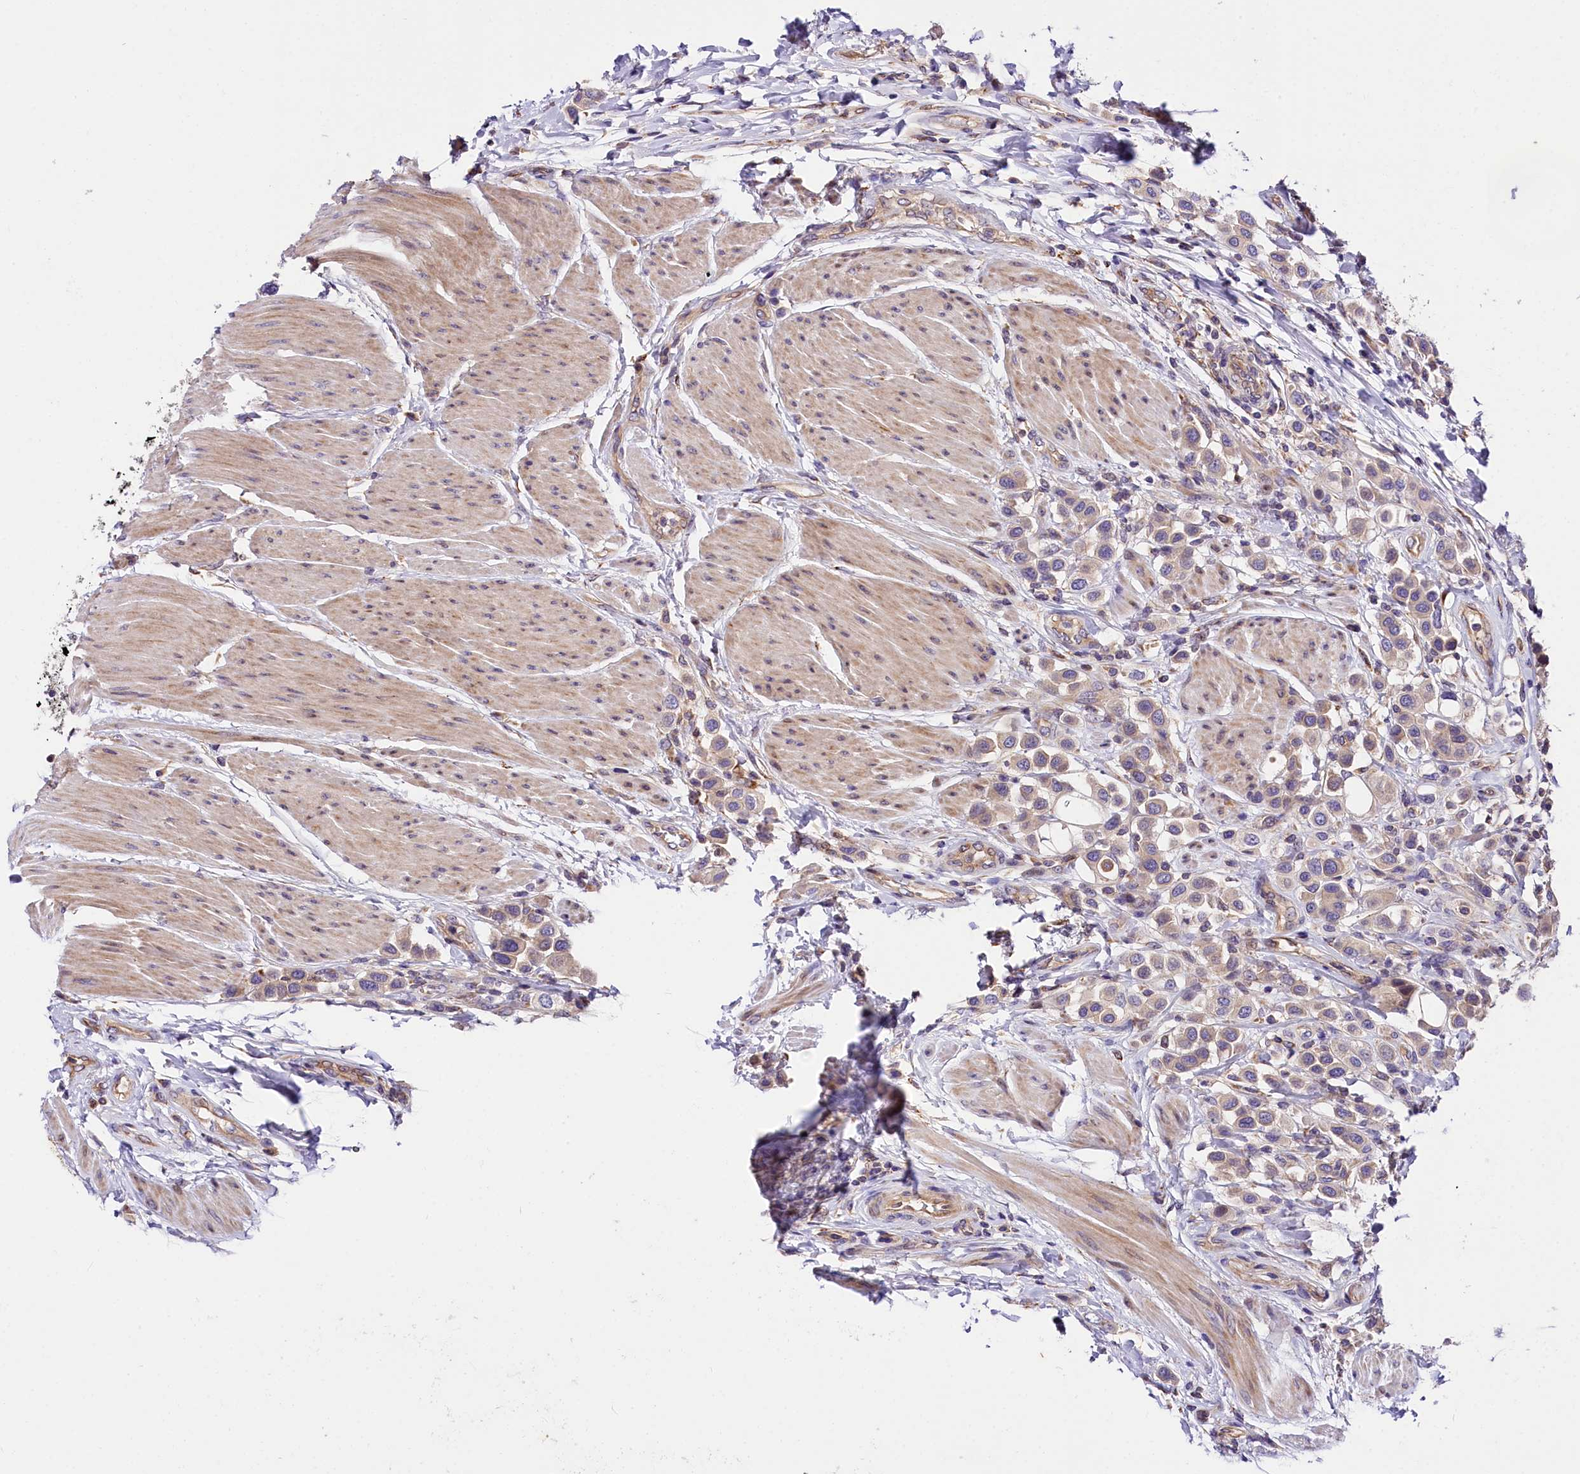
{"staining": {"intensity": "negative", "quantity": "none", "location": "none"}, "tissue": "urothelial cancer", "cell_type": "Tumor cells", "image_type": "cancer", "snomed": [{"axis": "morphology", "description": "Urothelial carcinoma, High grade"}, {"axis": "topography", "description": "Urinary bladder"}], "caption": "High power microscopy photomicrograph of an immunohistochemistry image of urothelial cancer, revealing no significant positivity in tumor cells.", "gene": "ARMC6", "patient": {"sex": "male", "age": 50}}